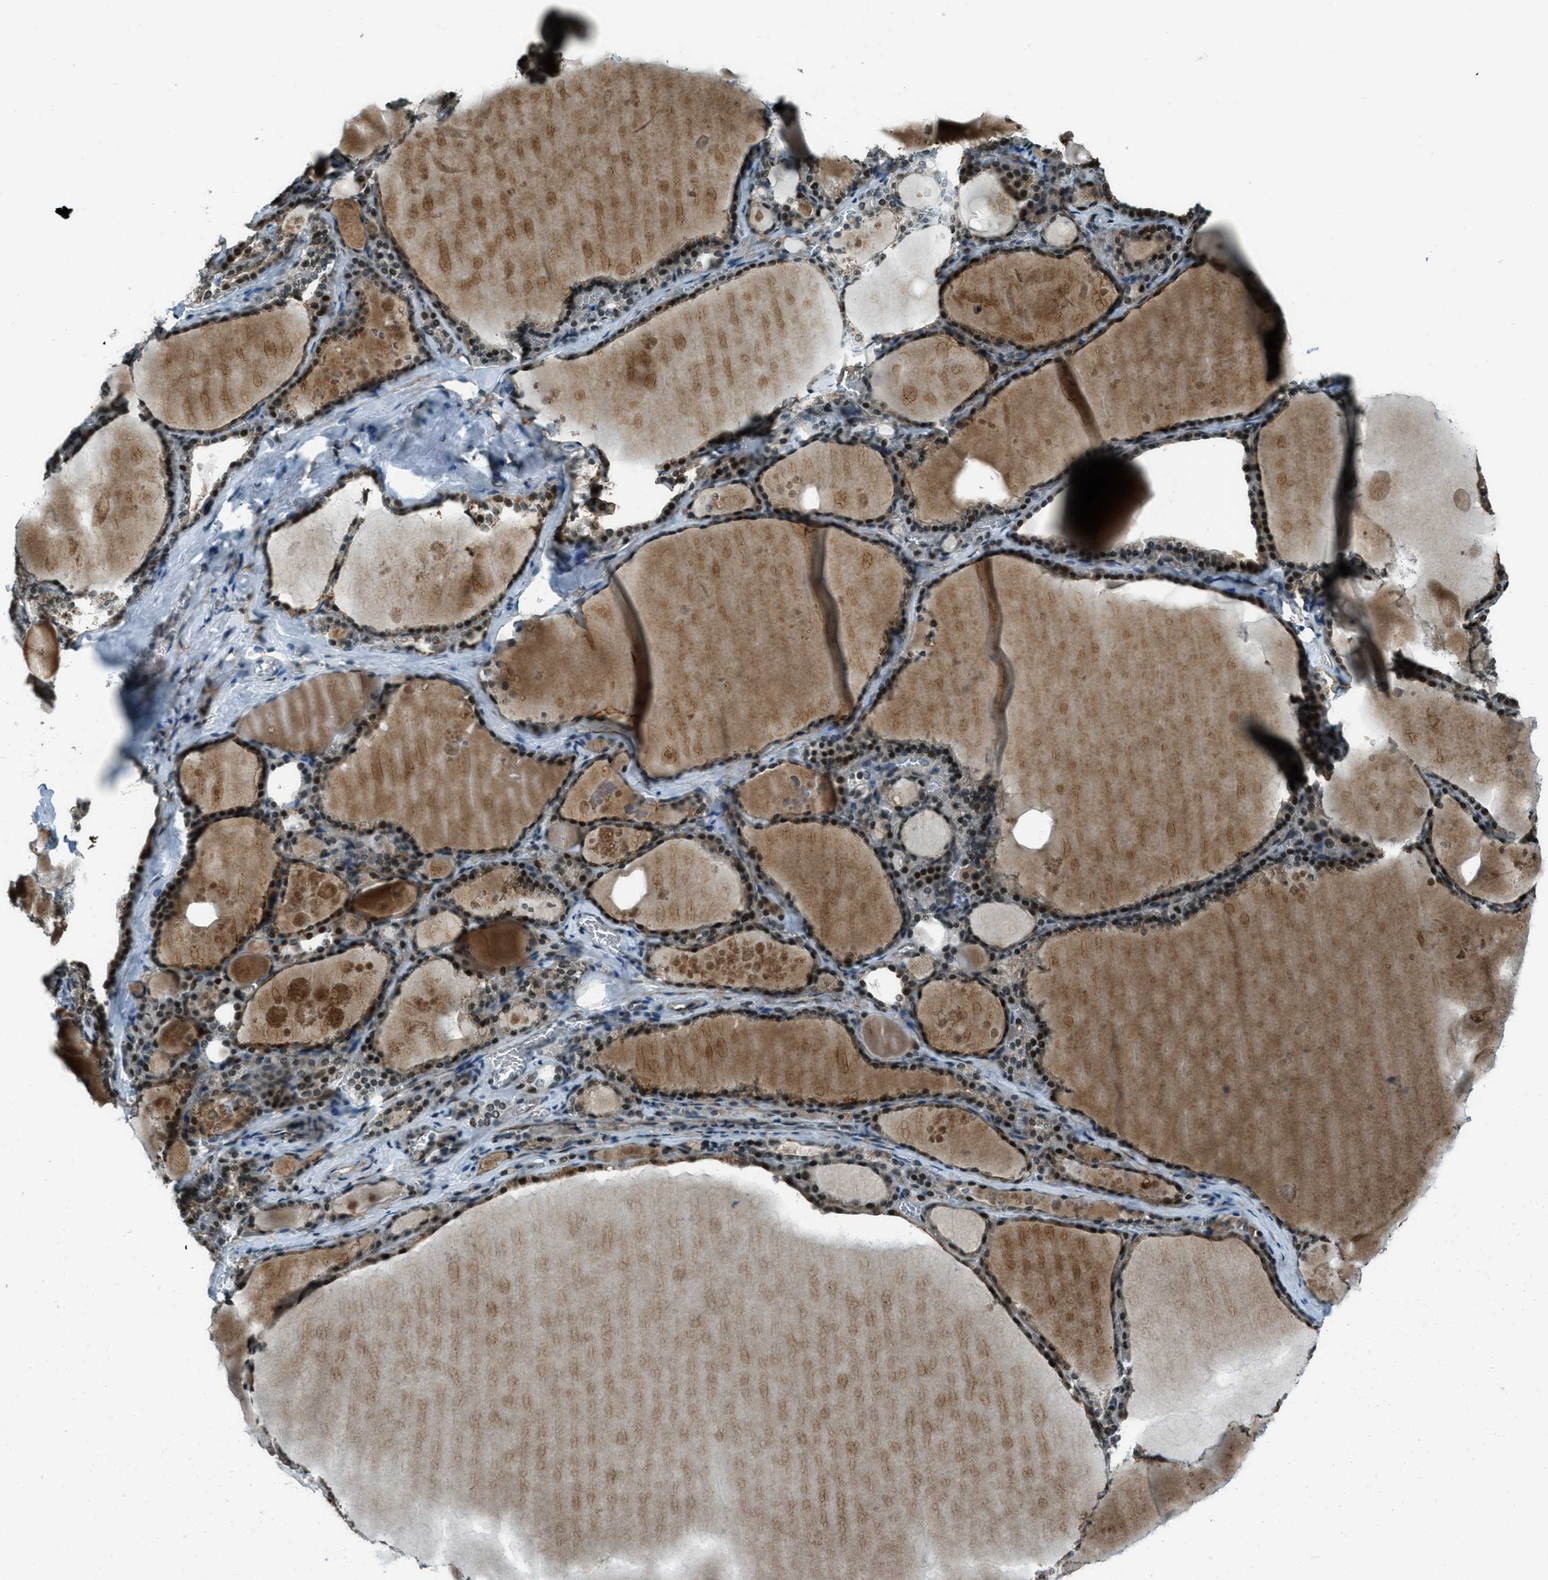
{"staining": {"intensity": "strong", "quantity": "25%-75%", "location": "cytoplasmic/membranous,nuclear"}, "tissue": "thyroid gland", "cell_type": "Glandular cells", "image_type": "normal", "snomed": [{"axis": "morphology", "description": "Normal tissue, NOS"}, {"axis": "topography", "description": "Thyroid gland"}], "caption": "Immunohistochemical staining of normal human thyroid gland demonstrates 25%-75% levels of strong cytoplasmic/membranous,nuclear protein staining in approximately 25%-75% of glandular cells.", "gene": "TARDBP", "patient": {"sex": "male", "age": 56}}